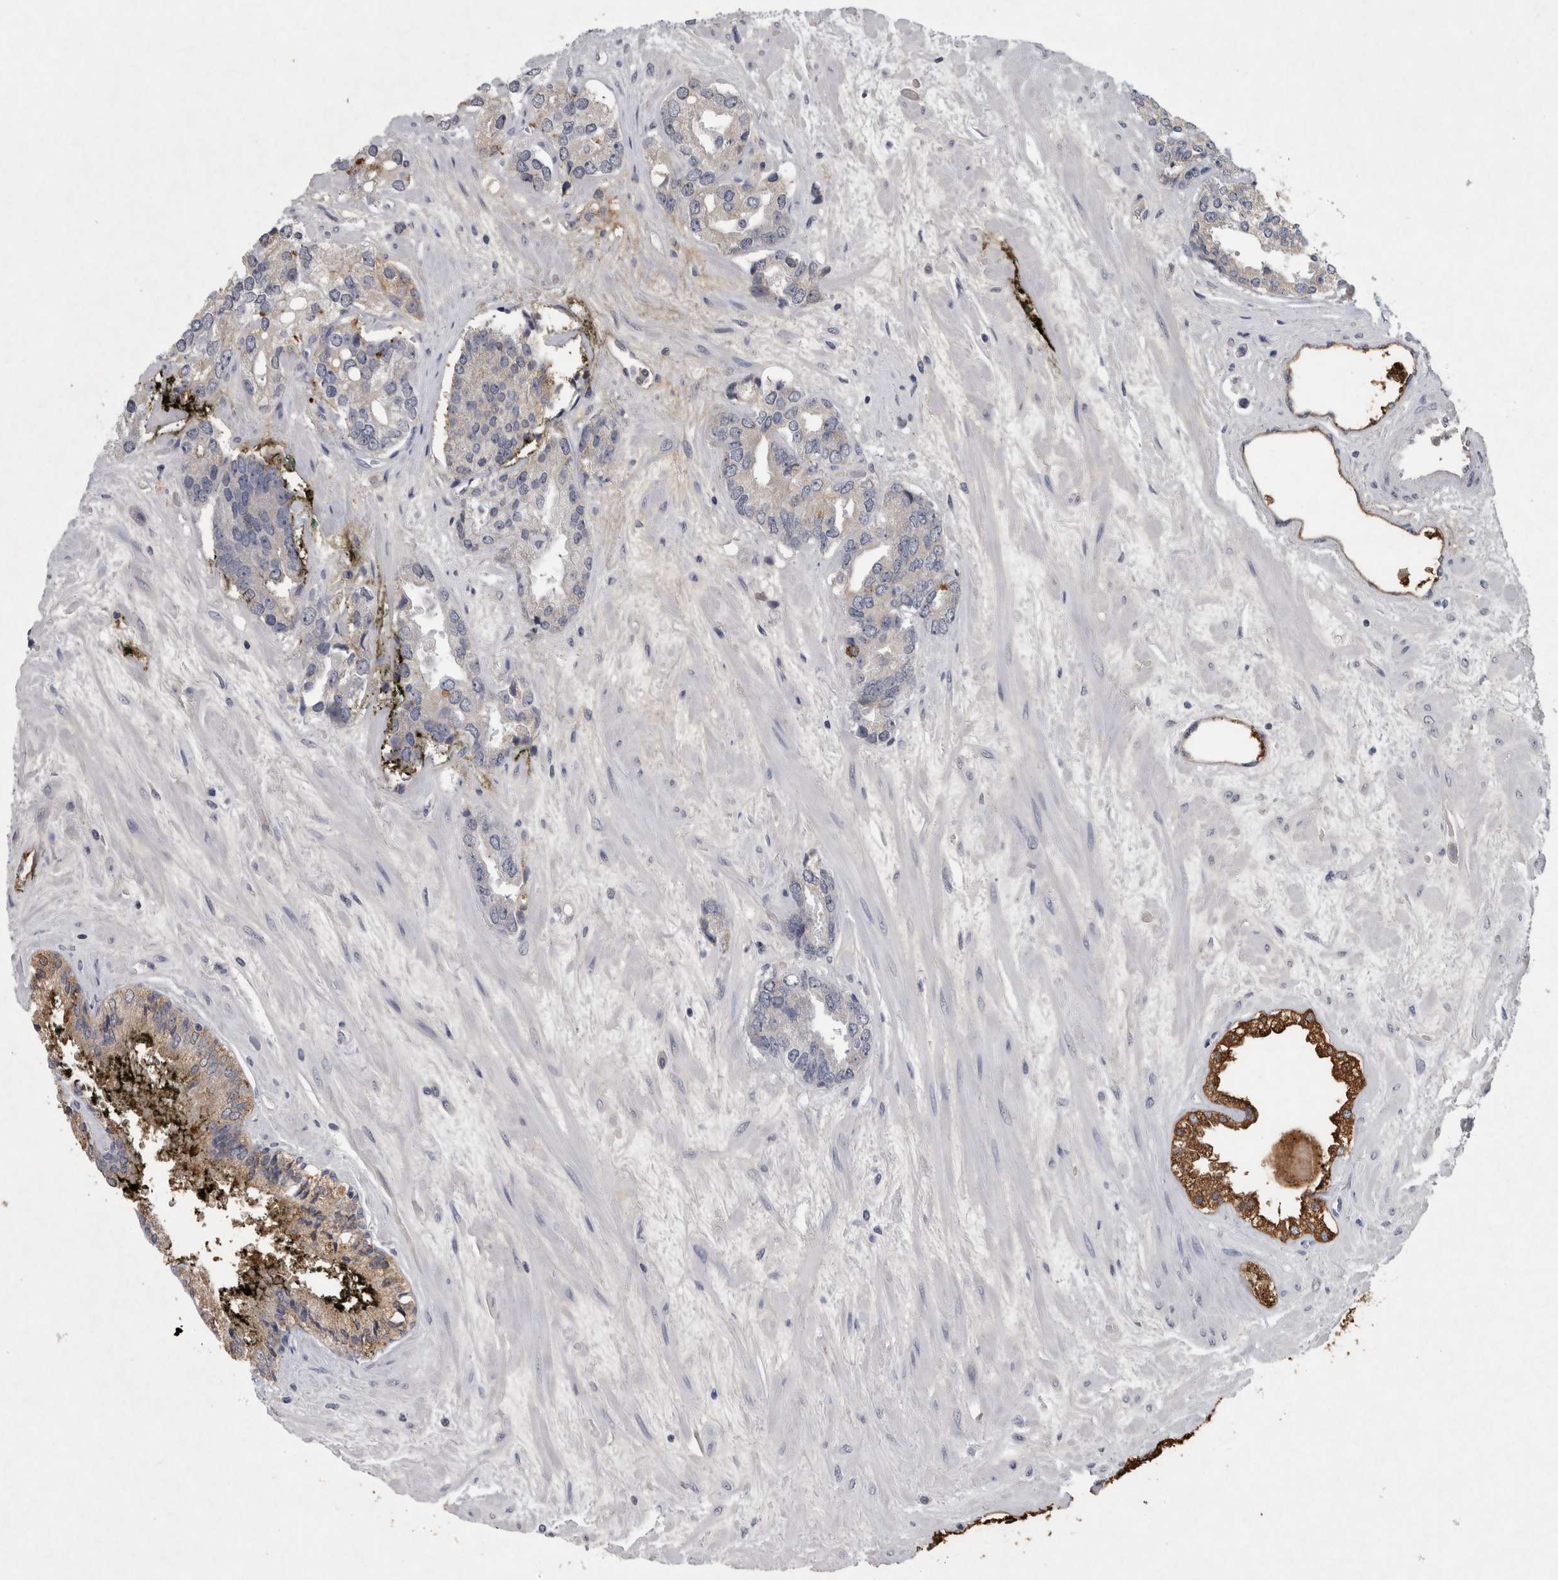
{"staining": {"intensity": "negative", "quantity": "none", "location": "none"}, "tissue": "prostate cancer", "cell_type": "Tumor cells", "image_type": "cancer", "snomed": [{"axis": "morphology", "description": "Adenocarcinoma, High grade"}, {"axis": "topography", "description": "Prostate"}], "caption": "An immunohistochemistry image of prostate cancer (adenocarcinoma (high-grade)) is shown. There is no staining in tumor cells of prostate cancer (adenocarcinoma (high-grade)).", "gene": "WNT7A", "patient": {"sex": "male", "age": 71}}